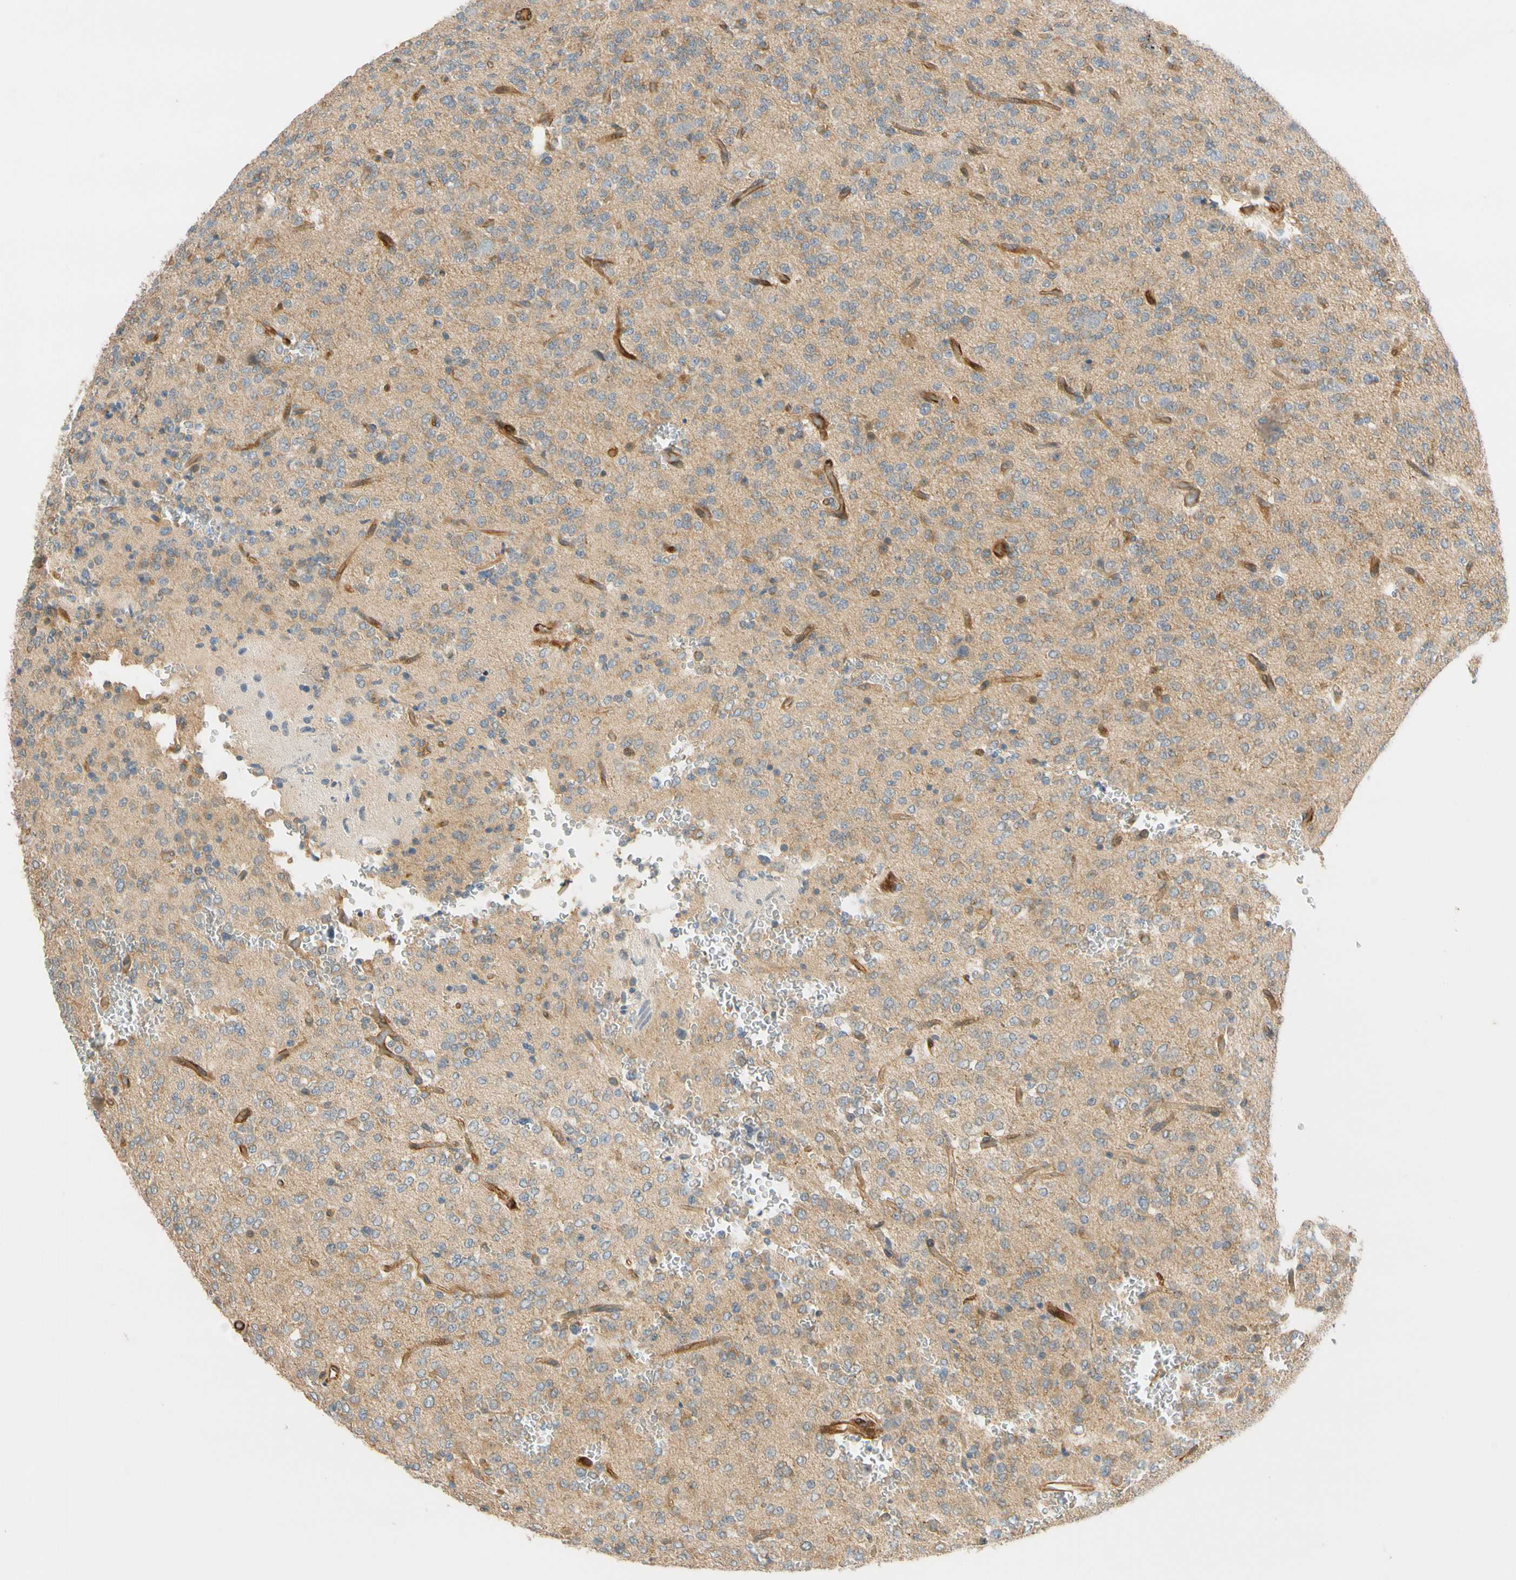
{"staining": {"intensity": "weak", "quantity": ">75%", "location": "cytoplasmic/membranous"}, "tissue": "glioma", "cell_type": "Tumor cells", "image_type": "cancer", "snomed": [{"axis": "morphology", "description": "Glioma, malignant, Low grade"}, {"axis": "topography", "description": "Brain"}], "caption": "Malignant low-grade glioma tissue reveals weak cytoplasmic/membranous positivity in about >75% of tumor cells", "gene": "PARP14", "patient": {"sex": "male", "age": 38}}